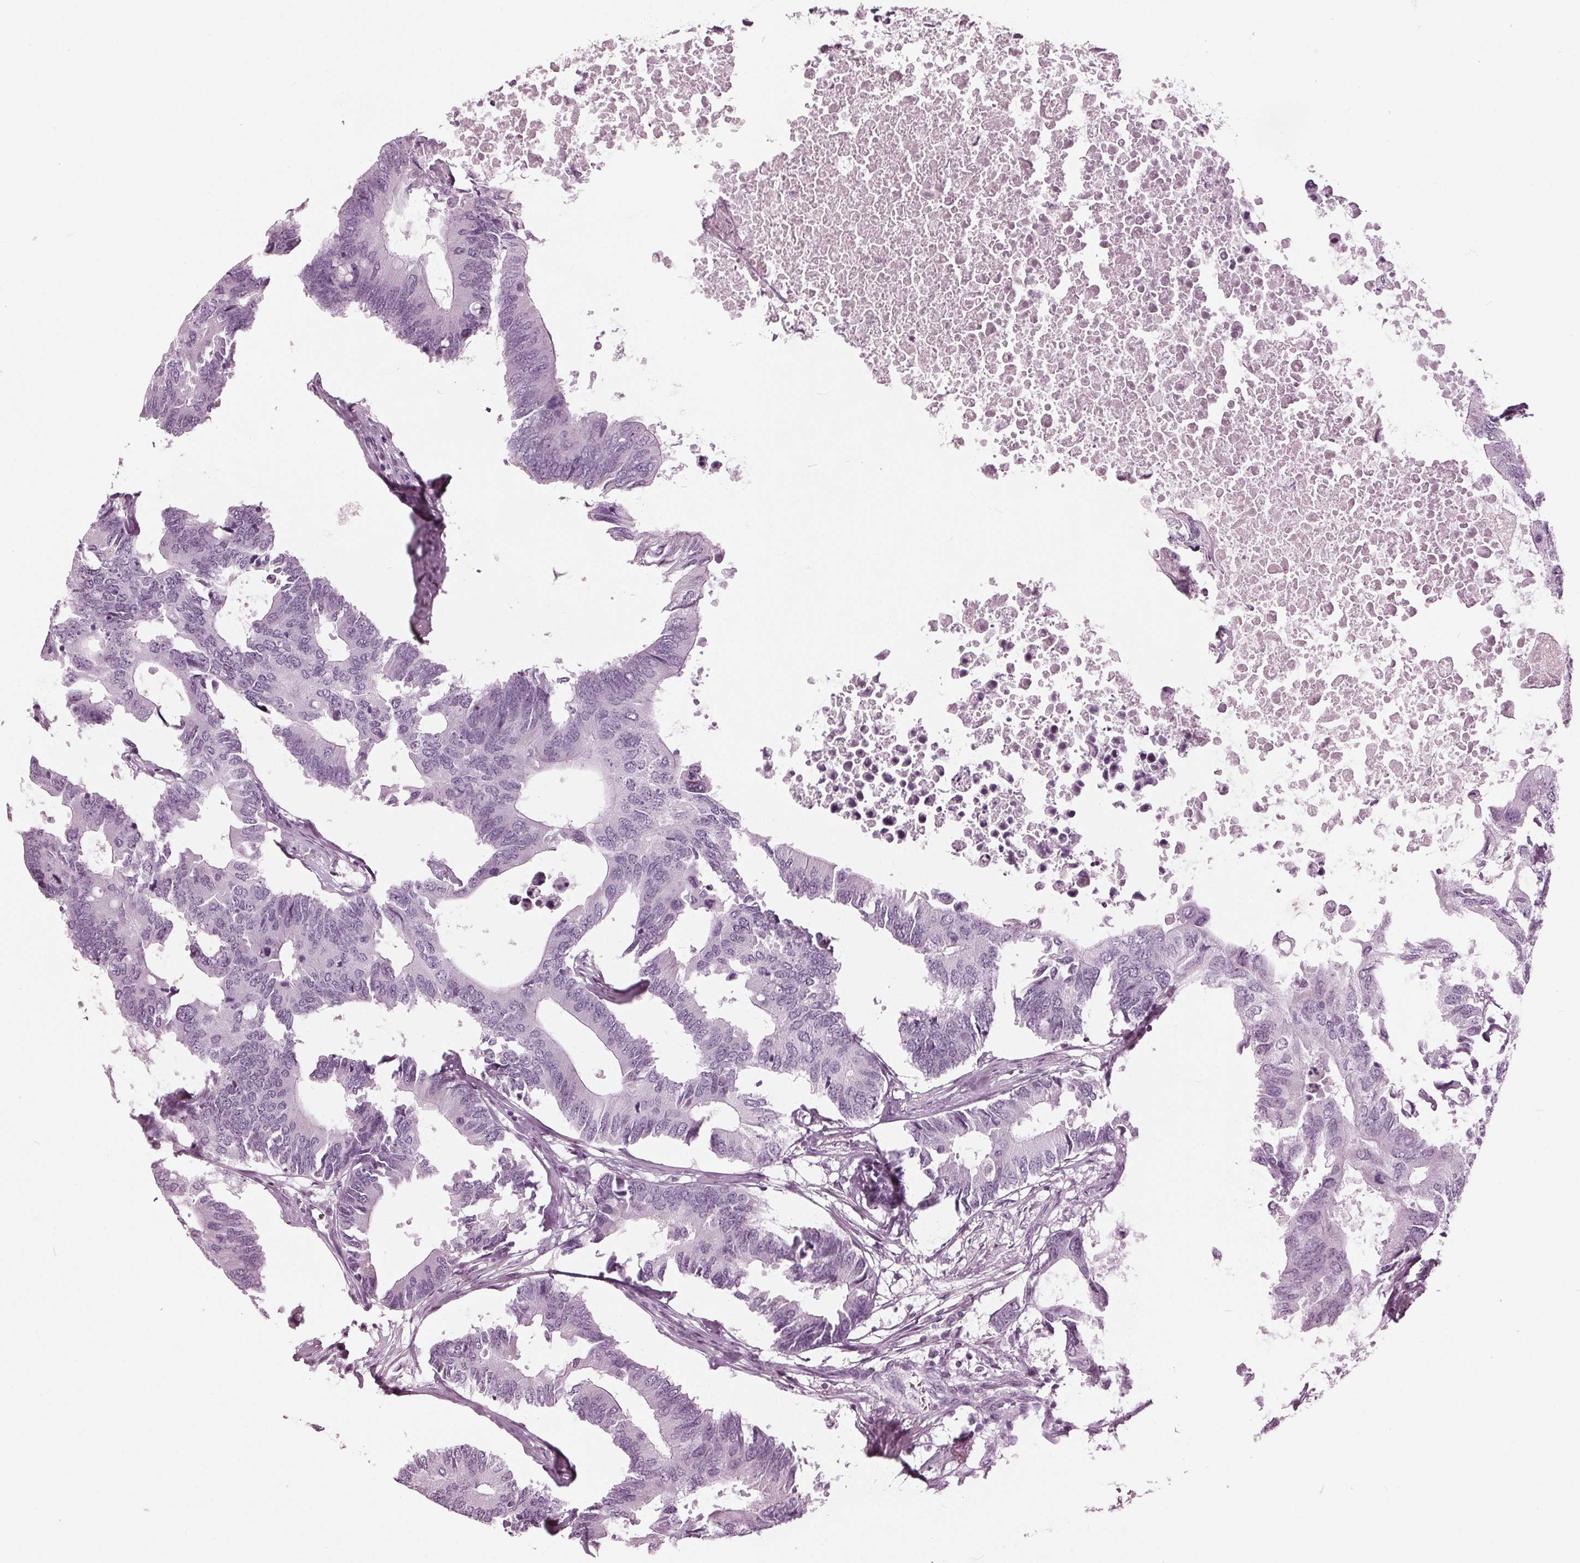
{"staining": {"intensity": "negative", "quantity": "none", "location": "none"}, "tissue": "colorectal cancer", "cell_type": "Tumor cells", "image_type": "cancer", "snomed": [{"axis": "morphology", "description": "Adenocarcinoma, NOS"}, {"axis": "topography", "description": "Colon"}], "caption": "The image shows no staining of tumor cells in colorectal cancer. Brightfield microscopy of immunohistochemistry (IHC) stained with DAB (brown) and hematoxylin (blue), captured at high magnification.", "gene": "KRT28", "patient": {"sex": "male", "age": 71}}